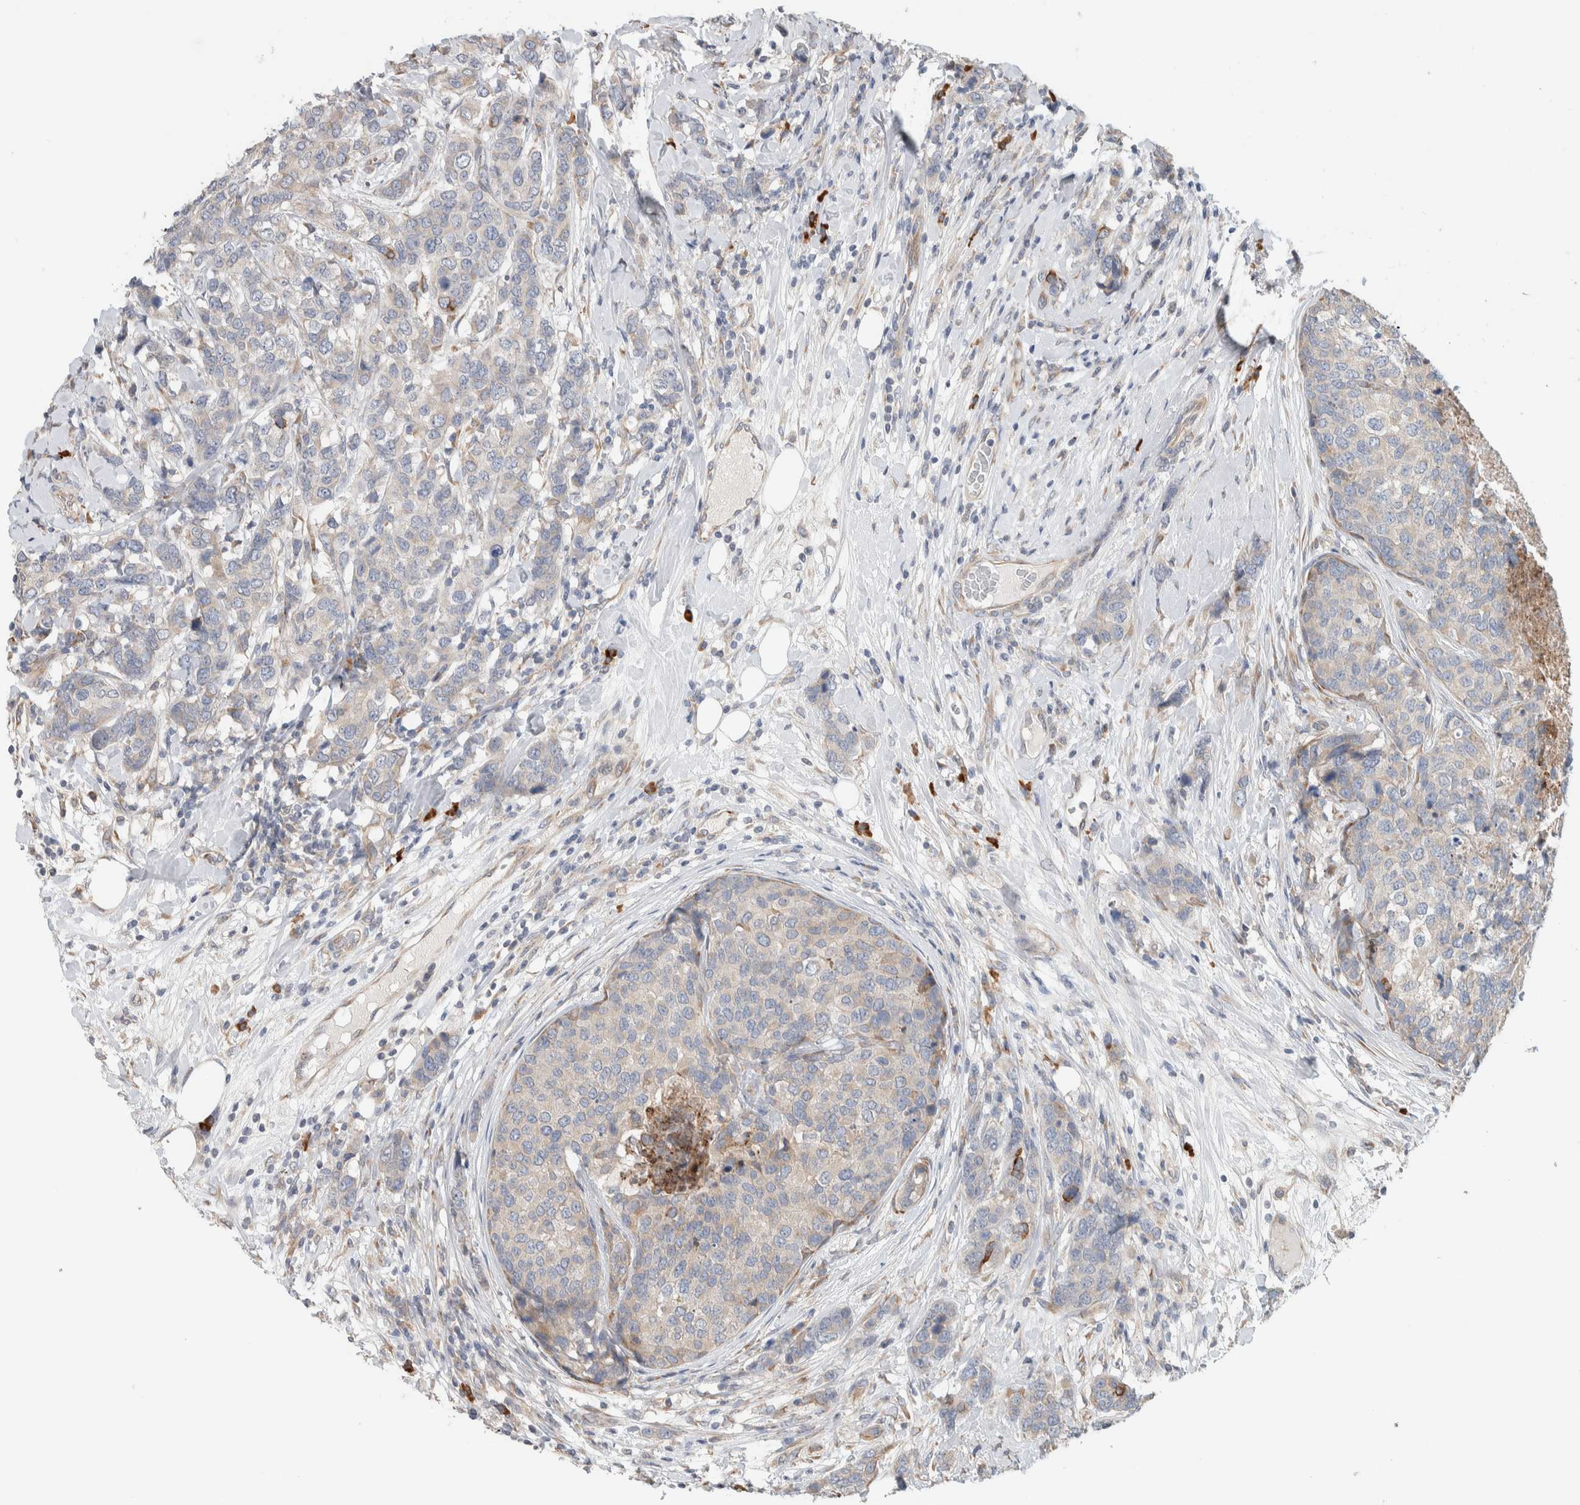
{"staining": {"intensity": "negative", "quantity": "none", "location": "none"}, "tissue": "breast cancer", "cell_type": "Tumor cells", "image_type": "cancer", "snomed": [{"axis": "morphology", "description": "Lobular carcinoma"}, {"axis": "topography", "description": "Breast"}], "caption": "Immunohistochemistry (IHC) of breast lobular carcinoma demonstrates no positivity in tumor cells.", "gene": "ADCY8", "patient": {"sex": "female", "age": 59}}